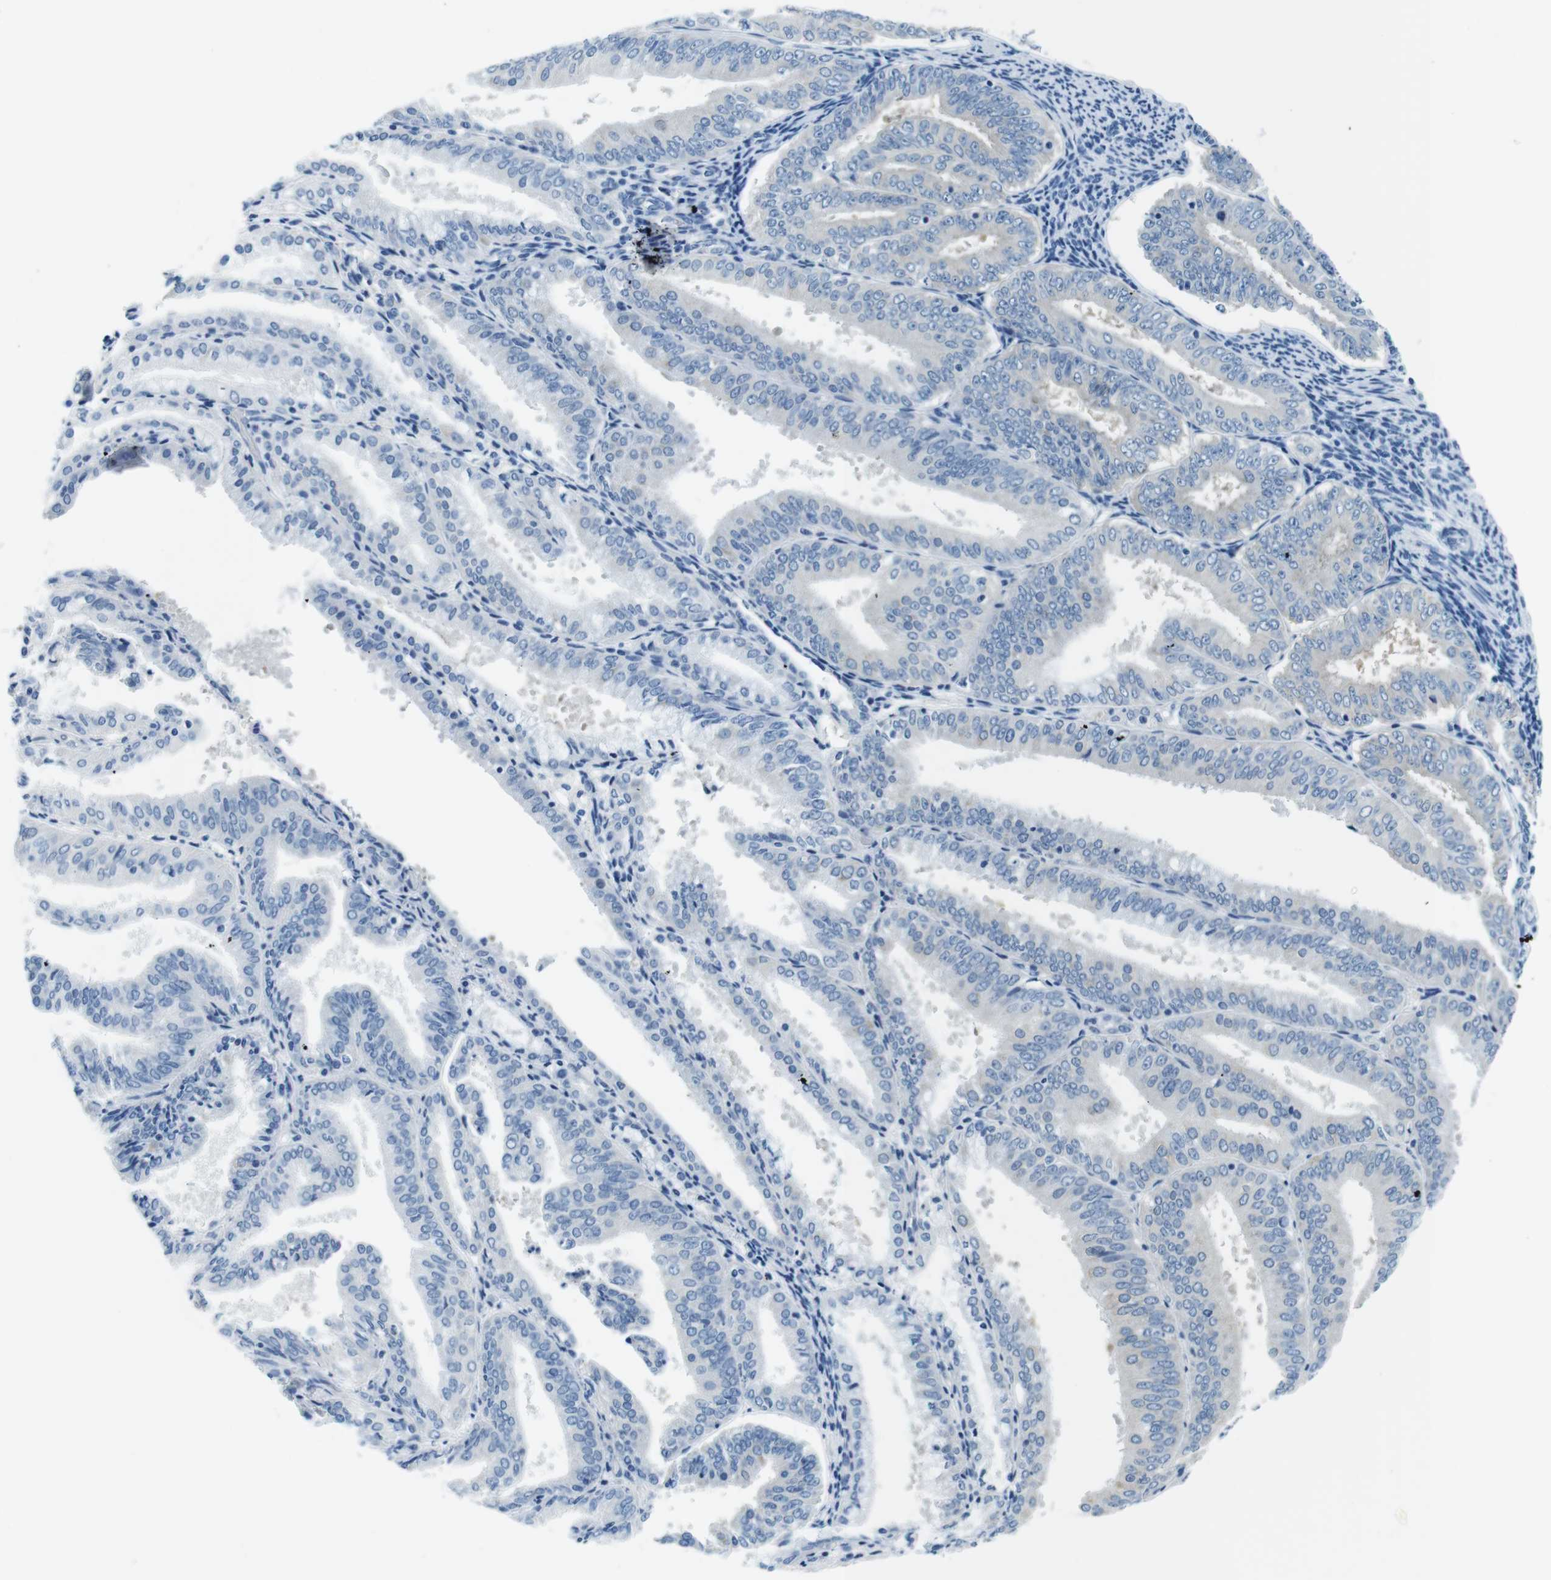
{"staining": {"intensity": "negative", "quantity": "none", "location": "none"}, "tissue": "endometrial cancer", "cell_type": "Tumor cells", "image_type": "cancer", "snomed": [{"axis": "morphology", "description": "Adenocarcinoma, NOS"}, {"axis": "topography", "description": "Endometrium"}], "caption": "This histopathology image is of endometrial cancer (adenocarcinoma) stained with immunohistochemistry (IHC) to label a protein in brown with the nuclei are counter-stained blue. There is no staining in tumor cells.", "gene": "EIF2B5", "patient": {"sex": "female", "age": 63}}